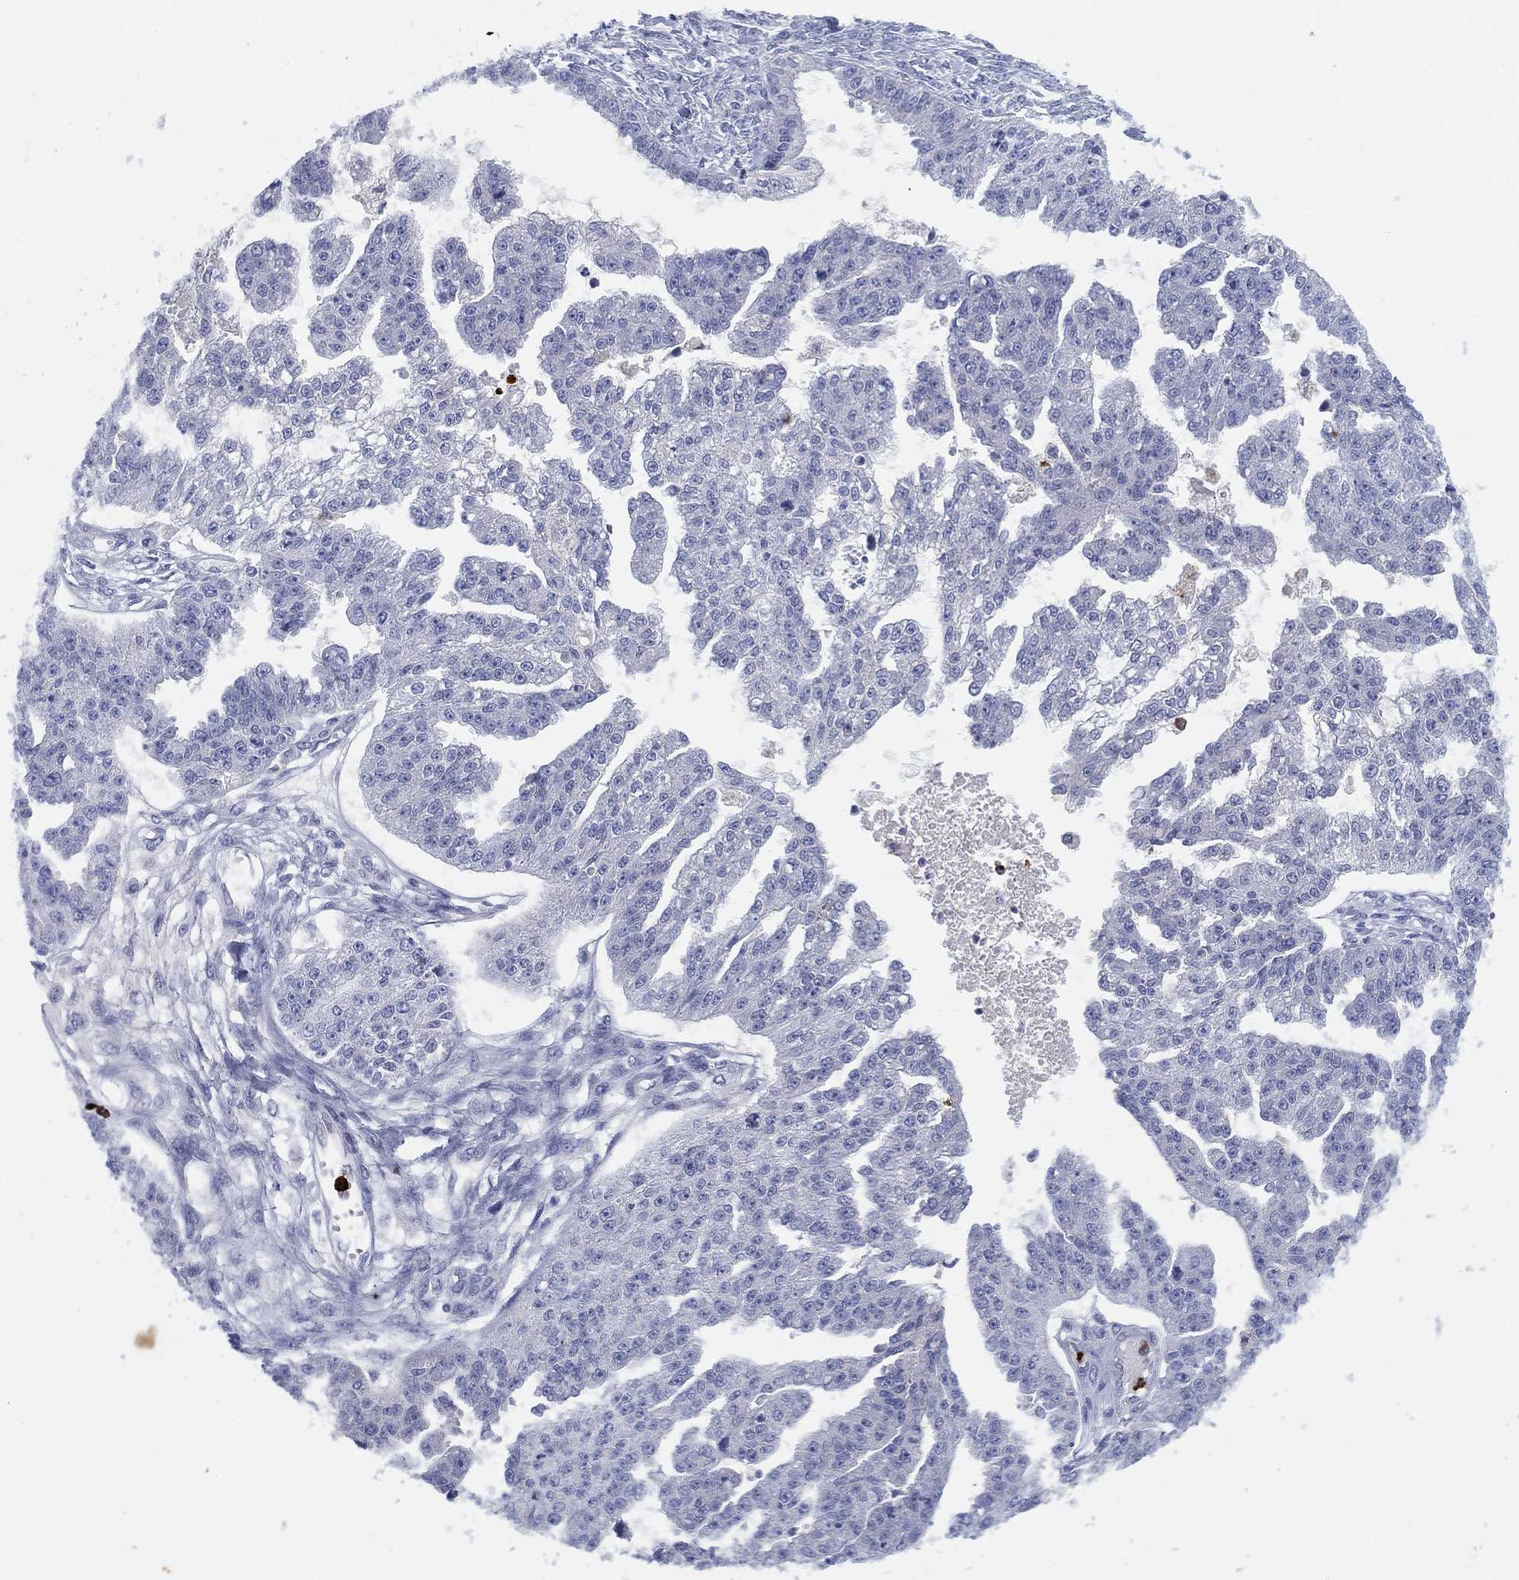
{"staining": {"intensity": "negative", "quantity": "none", "location": "none"}, "tissue": "ovarian cancer", "cell_type": "Tumor cells", "image_type": "cancer", "snomed": [{"axis": "morphology", "description": "Cystadenocarcinoma, serous, NOS"}, {"axis": "topography", "description": "Ovary"}], "caption": "The immunohistochemistry (IHC) histopathology image has no significant expression in tumor cells of ovarian cancer (serous cystadenocarcinoma) tissue. The staining was performed using DAB to visualize the protein expression in brown, while the nuclei were stained in blue with hematoxylin (Magnification: 20x).", "gene": "PLAC8", "patient": {"sex": "female", "age": 58}}